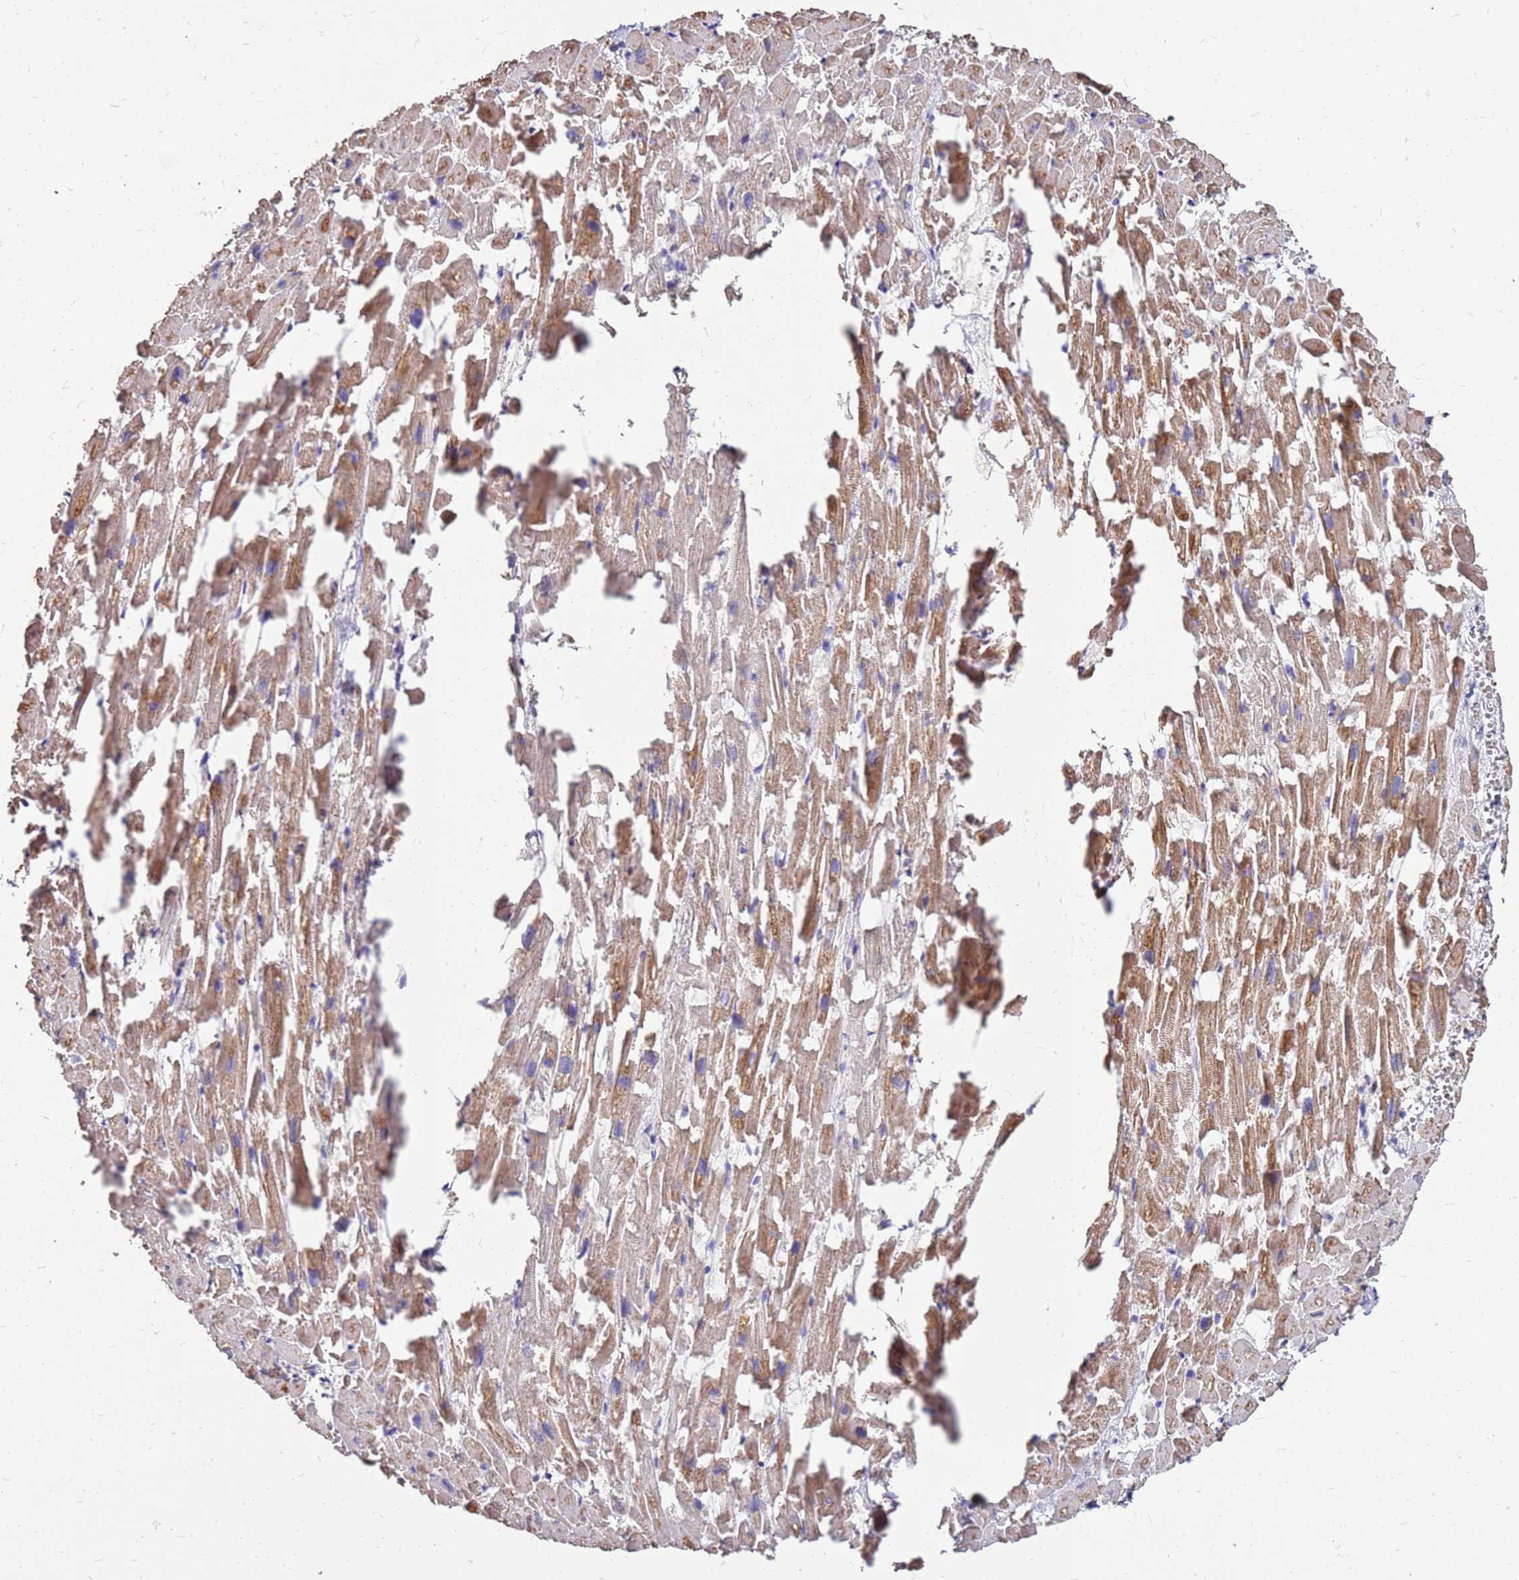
{"staining": {"intensity": "moderate", "quantity": "25%-75%", "location": "cytoplasmic/membranous"}, "tissue": "heart muscle", "cell_type": "Cardiomyocytes", "image_type": "normal", "snomed": [{"axis": "morphology", "description": "Normal tissue, NOS"}, {"axis": "topography", "description": "Heart"}], "caption": "This histopathology image displays immunohistochemistry staining of normal human heart muscle, with medium moderate cytoplasmic/membranous positivity in approximately 25%-75% of cardiomyocytes.", "gene": "EXD3", "patient": {"sex": "female", "age": 64}}